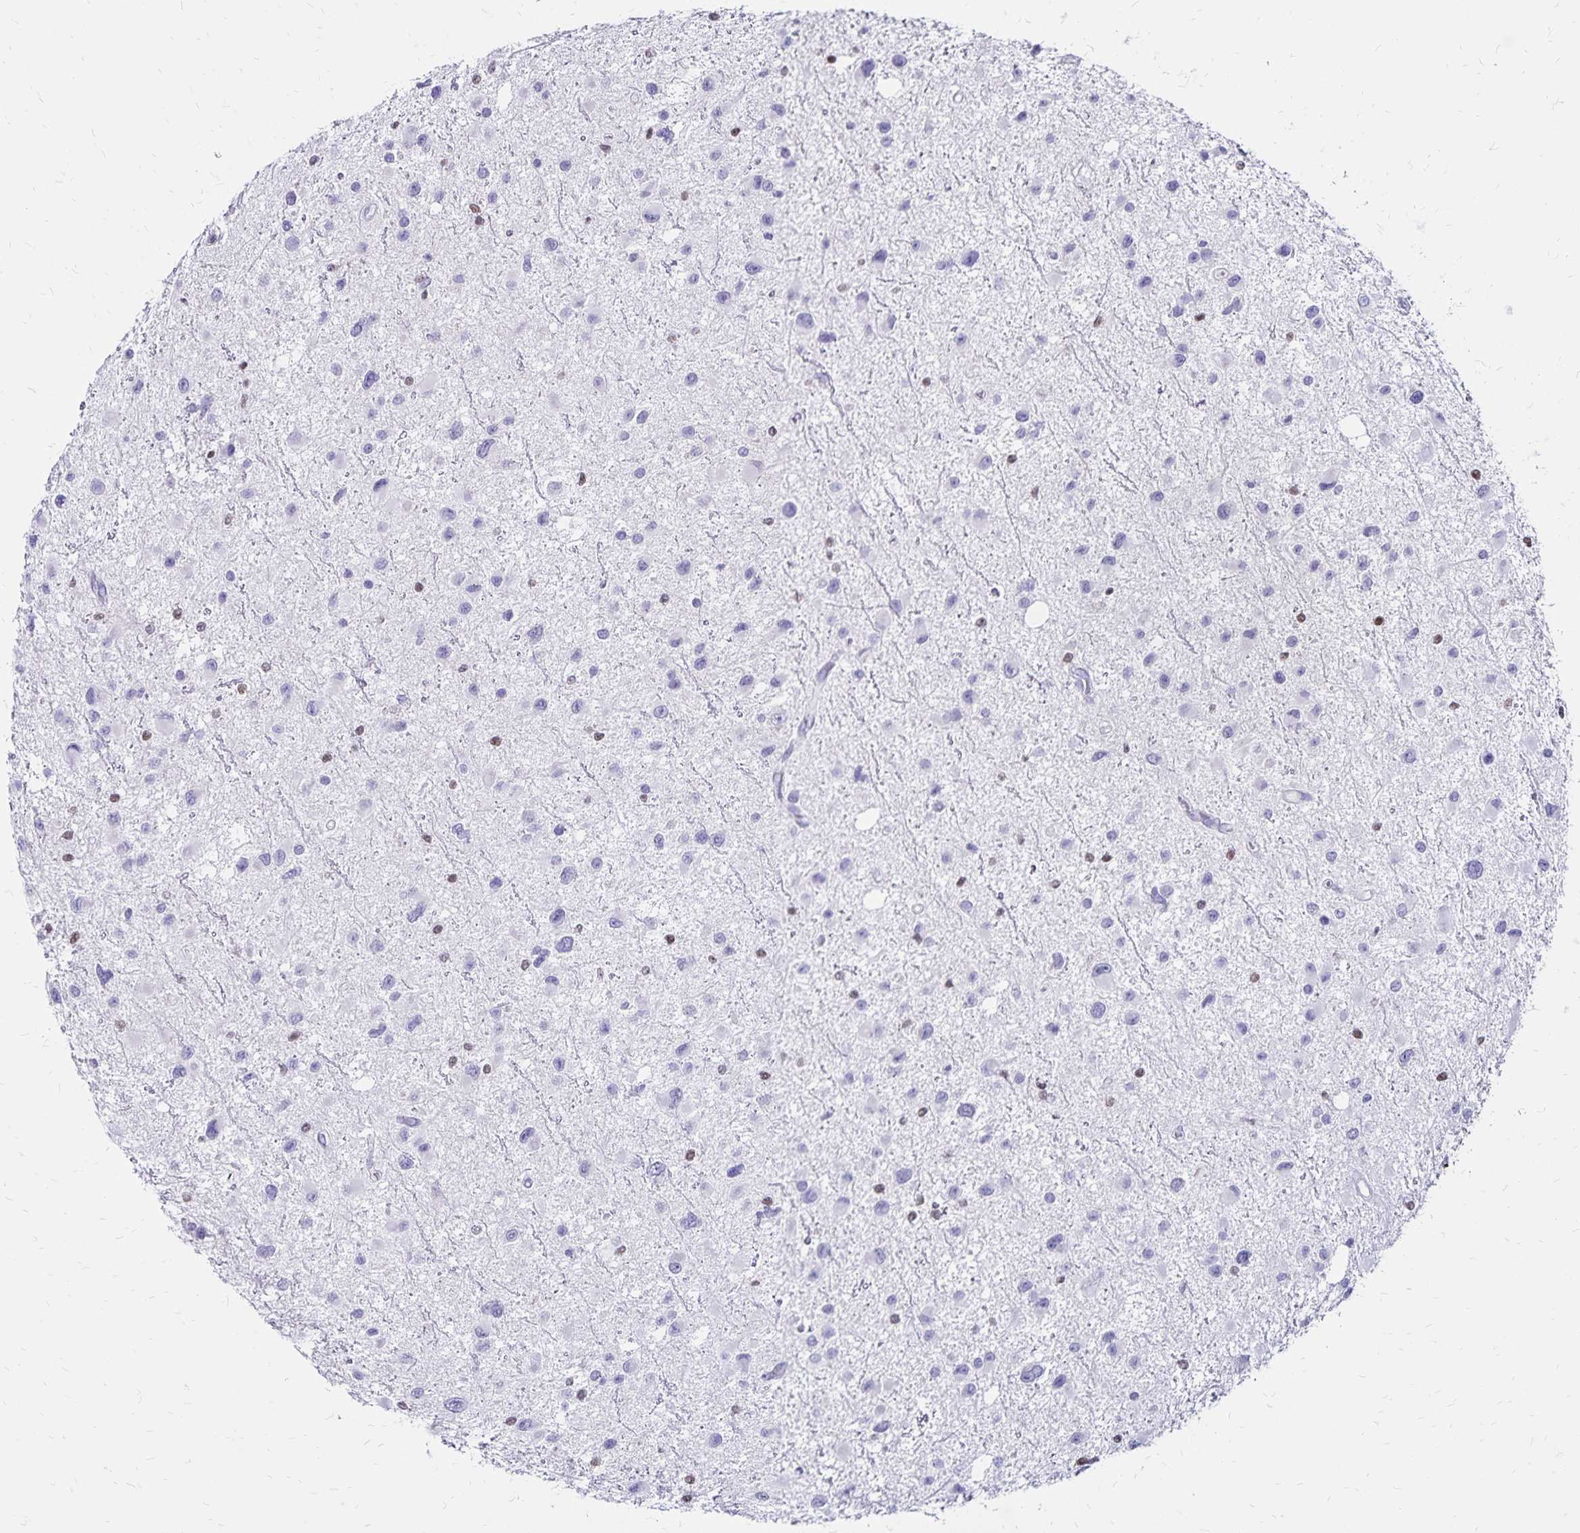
{"staining": {"intensity": "negative", "quantity": "none", "location": "none"}, "tissue": "glioma", "cell_type": "Tumor cells", "image_type": "cancer", "snomed": [{"axis": "morphology", "description": "Glioma, malignant, Low grade"}, {"axis": "topography", "description": "Brain"}], "caption": "Tumor cells are negative for brown protein staining in glioma. (DAB immunohistochemistry (IHC) with hematoxylin counter stain).", "gene": "IKZF1", "patient": {"sex": "female", "age": 32}}